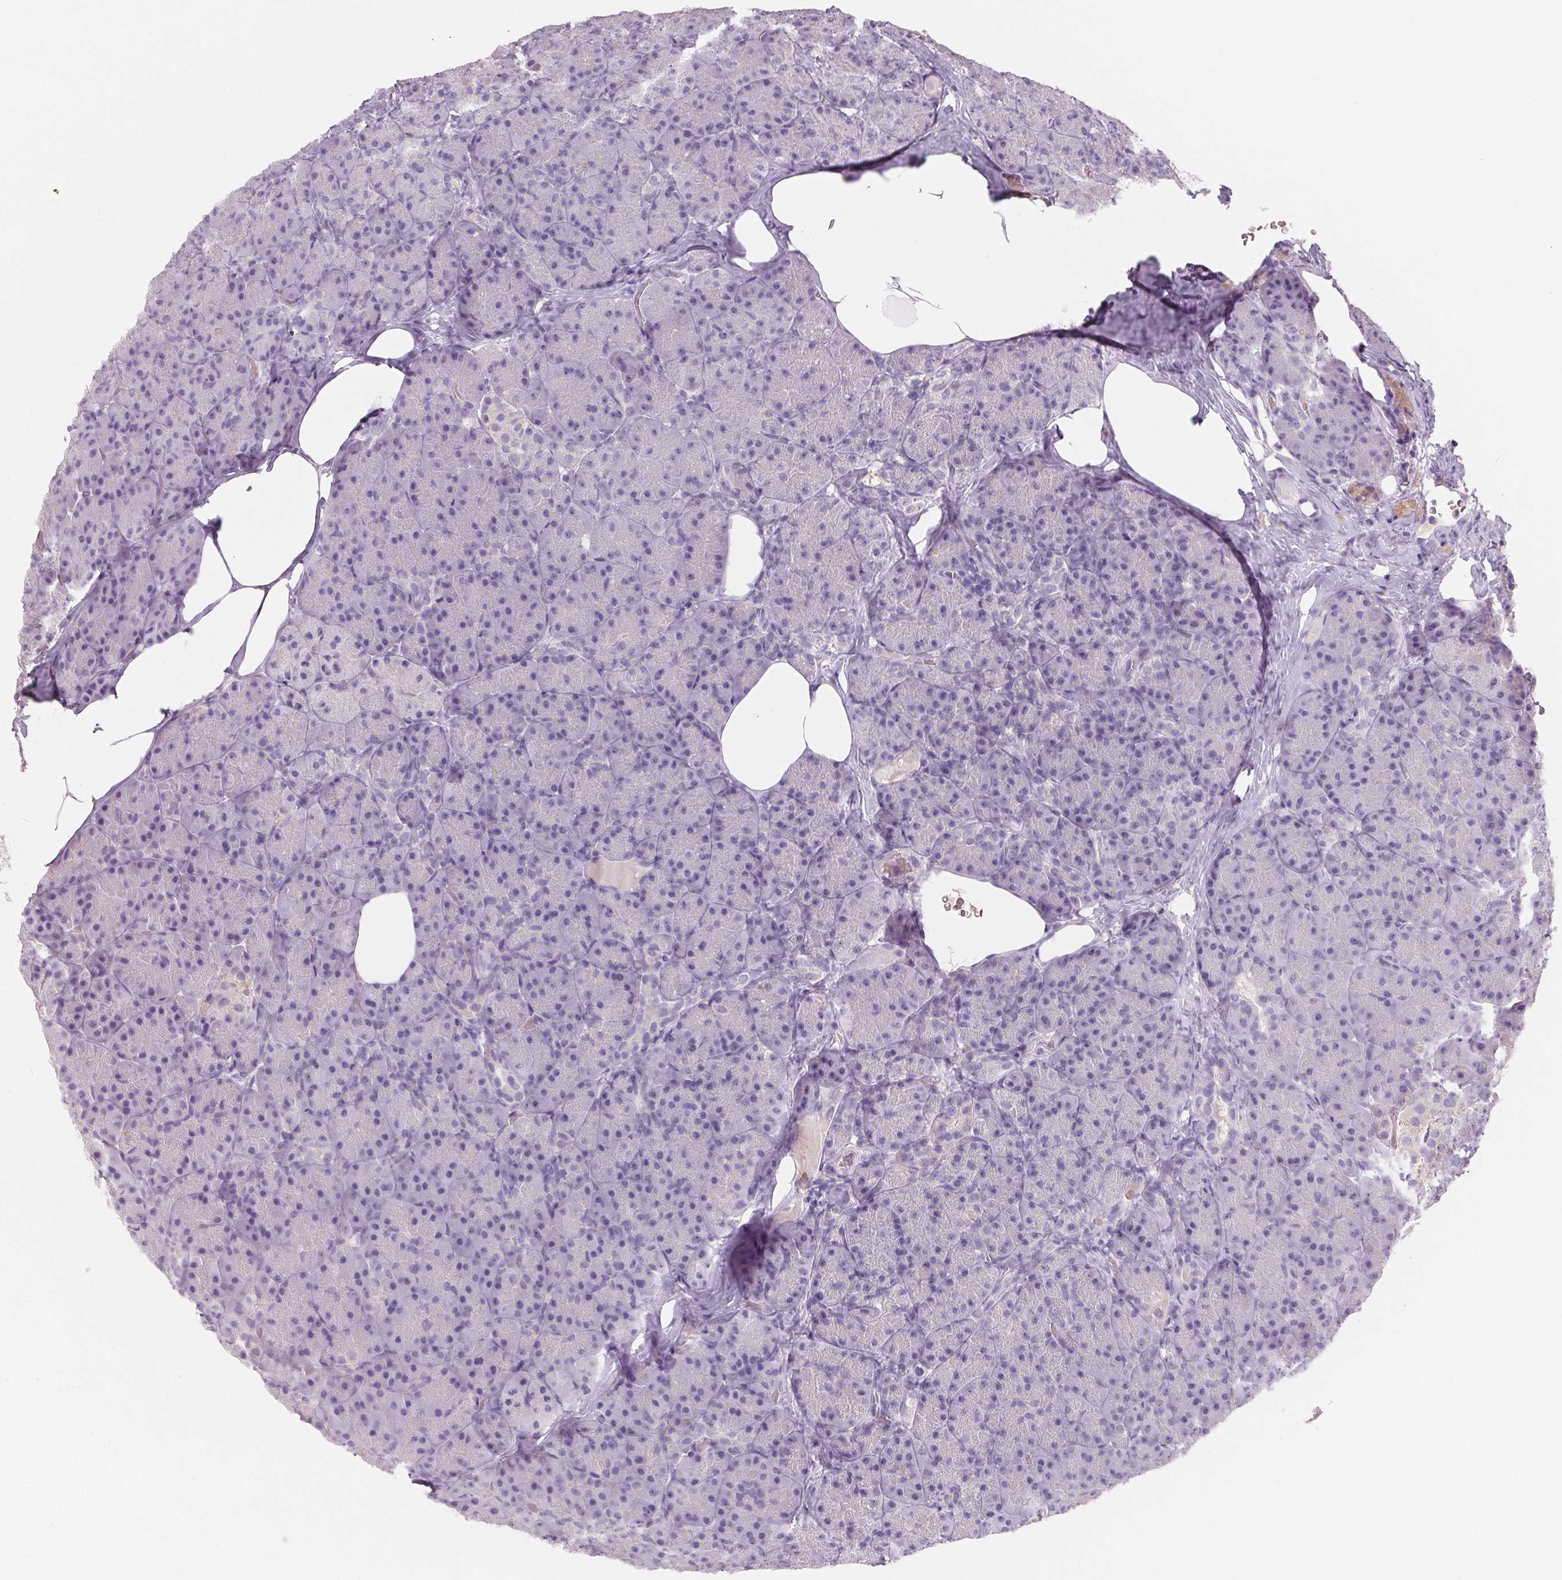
{"staining": {"intensity": "negative", "quantity": "none", "location": "none"}, "tissue": "pancreas", "cell_type": "Exocrine glandular cells", "image_type": "normal", "snomed": [{"axis": "morphology", "description": "Normal tissue, NOS"}, {"axis": "topography", "description": "Pancreas"}], "caption": "This photomicrograph is of normal pancreas stained with immunohistochemistry (IHC) to label a protein in brown with the nuclei are counter-stained blue. There is no positivity in exocrine glandular cells. (DAB (3,3'-diaminobenzidine) immunohistochemistry with hematoxylin counter stain).", "gene": "HSD17B1", "patient": {"sex": "male", "age": 57}}